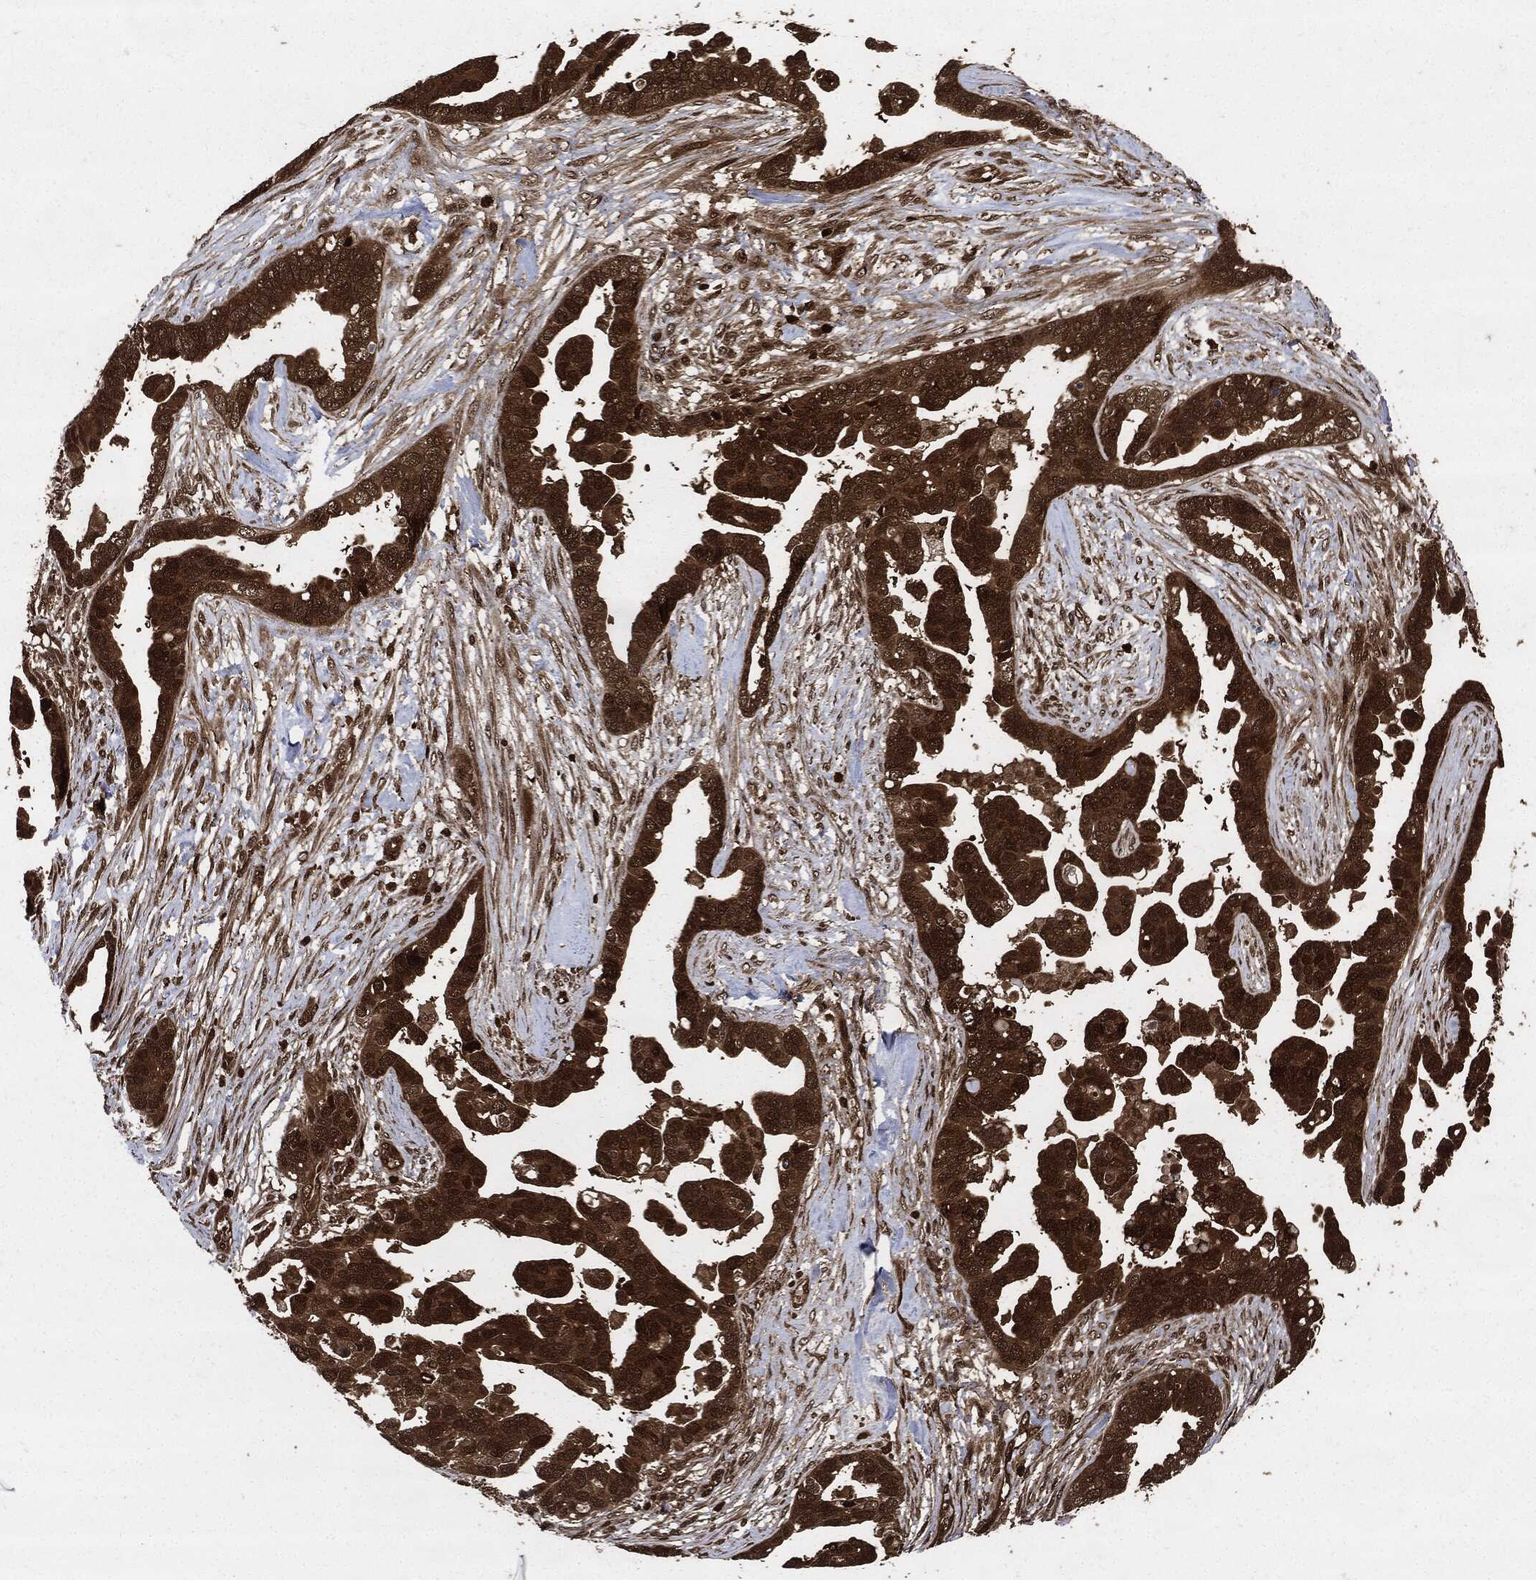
{"staining": {"intensity": "strong", "quantity": ">75%", "location": "cytoplasmic/membranous"}, "tissue": "ovarian cancer", "cell_type": "Tumor cells", "image_type": "cancer", "snomed": [{"axis": "morphology", "description": "Cystadenocarcinoma, serous, NOS"}, {"axis": "topography", "description": "Ovary"}], "caption": "Immunohistochemical staining of ovarian cancer exhibits high levels of strong cytoplasmic/membranous protein positivity in about >75% of tumor cells.", "gene": "YWHAB", "patient": {"sex": "female", "age": 54}}